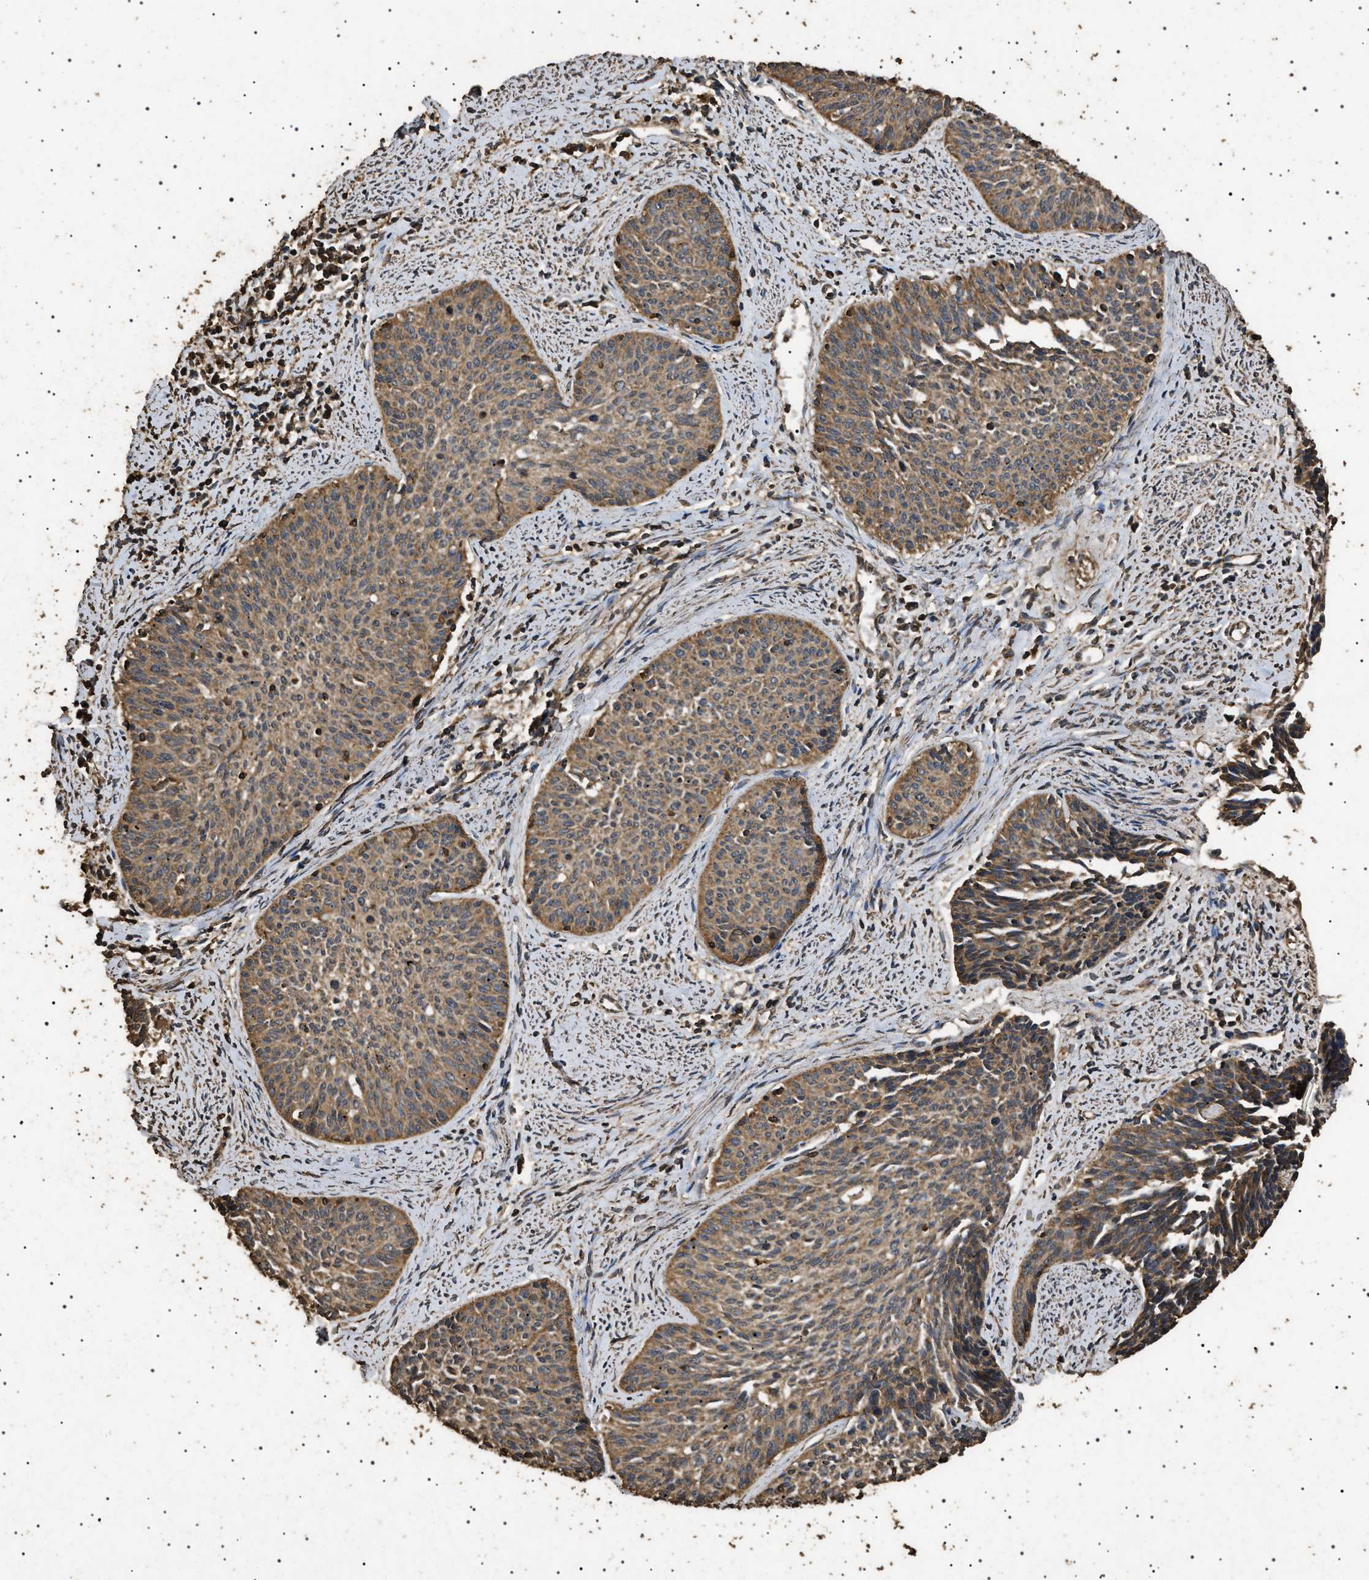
{"staining": {"intensity": "moderate", "quantity": ">75%", "location": "cytoplasmic/membranous"}, "tissue": "cervical cancer", "cell_type": "Tumor cells", "image_type": "cancer", "snomed": [{"axis": "morphology", "description": "Squamous cell carcinoma, NOS"}, {"axis": "topography", "description": "Cervix"}], "caption": "A histopathology image of human cervical cancer (squamous cell carcinoma) stained for a protein exhibits moderate cytoplasmic/membranous brown staining in tumor cells.", "gene": "CYRIA", "patient": {"sex": "female", "age": 55}}